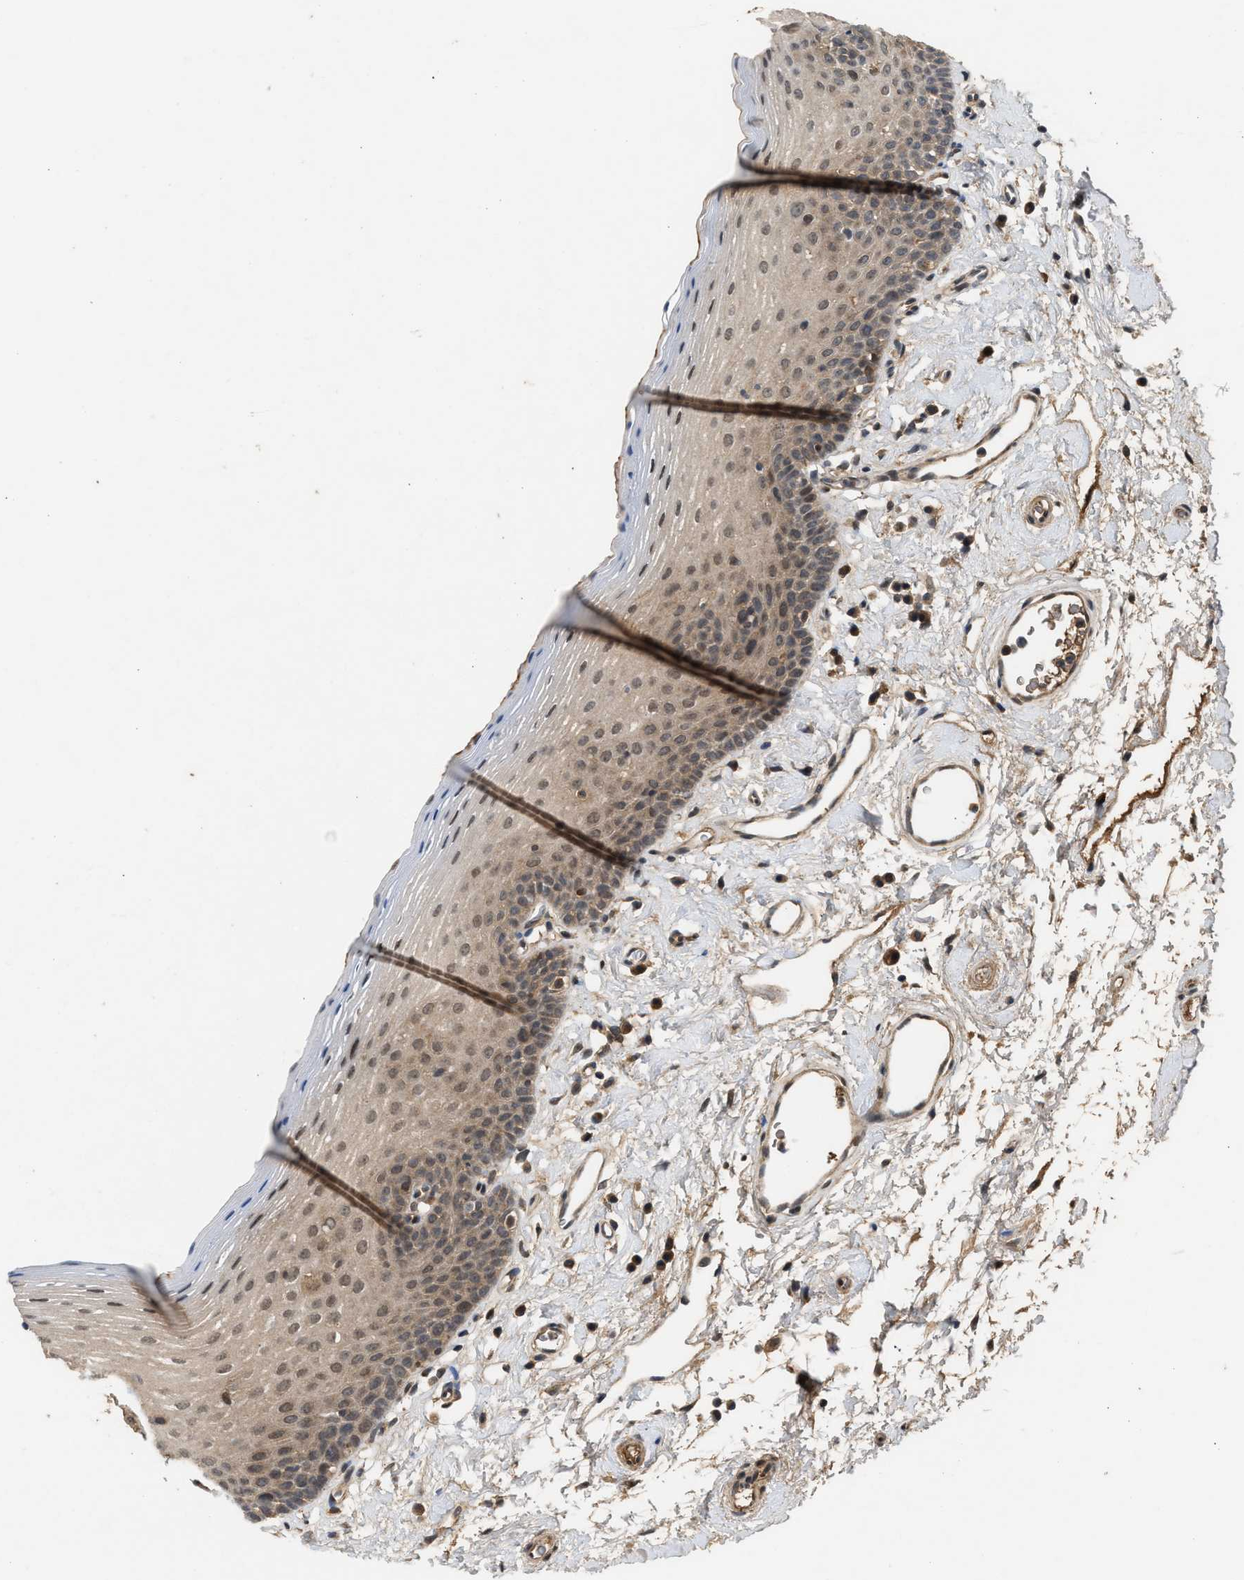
{"staining": {"intensity": "weak", "quantity": ">75%", "location": "cytoplasmic/membranous,nuclear"}, "tissue": "oral mucosa", "cell_type": "Squamous epithelial cells", "image_type": "normal", "snomed": [{"axis": "morphology", "description": "Normal tissue, NOS"}, {"axis": "topography", "description": "Oral tissue"}], "caption": "Immunohistochemistry (DAB) staining of unremarkable oral mucosa shows weak cytoplasmic/membranous,nuclear protein staining in approximately >75% of squamous epithelial cells. Nuclei are stained in blue.", "gene": "RUSC2", "patient": {"sex": "male", "age": 66}}